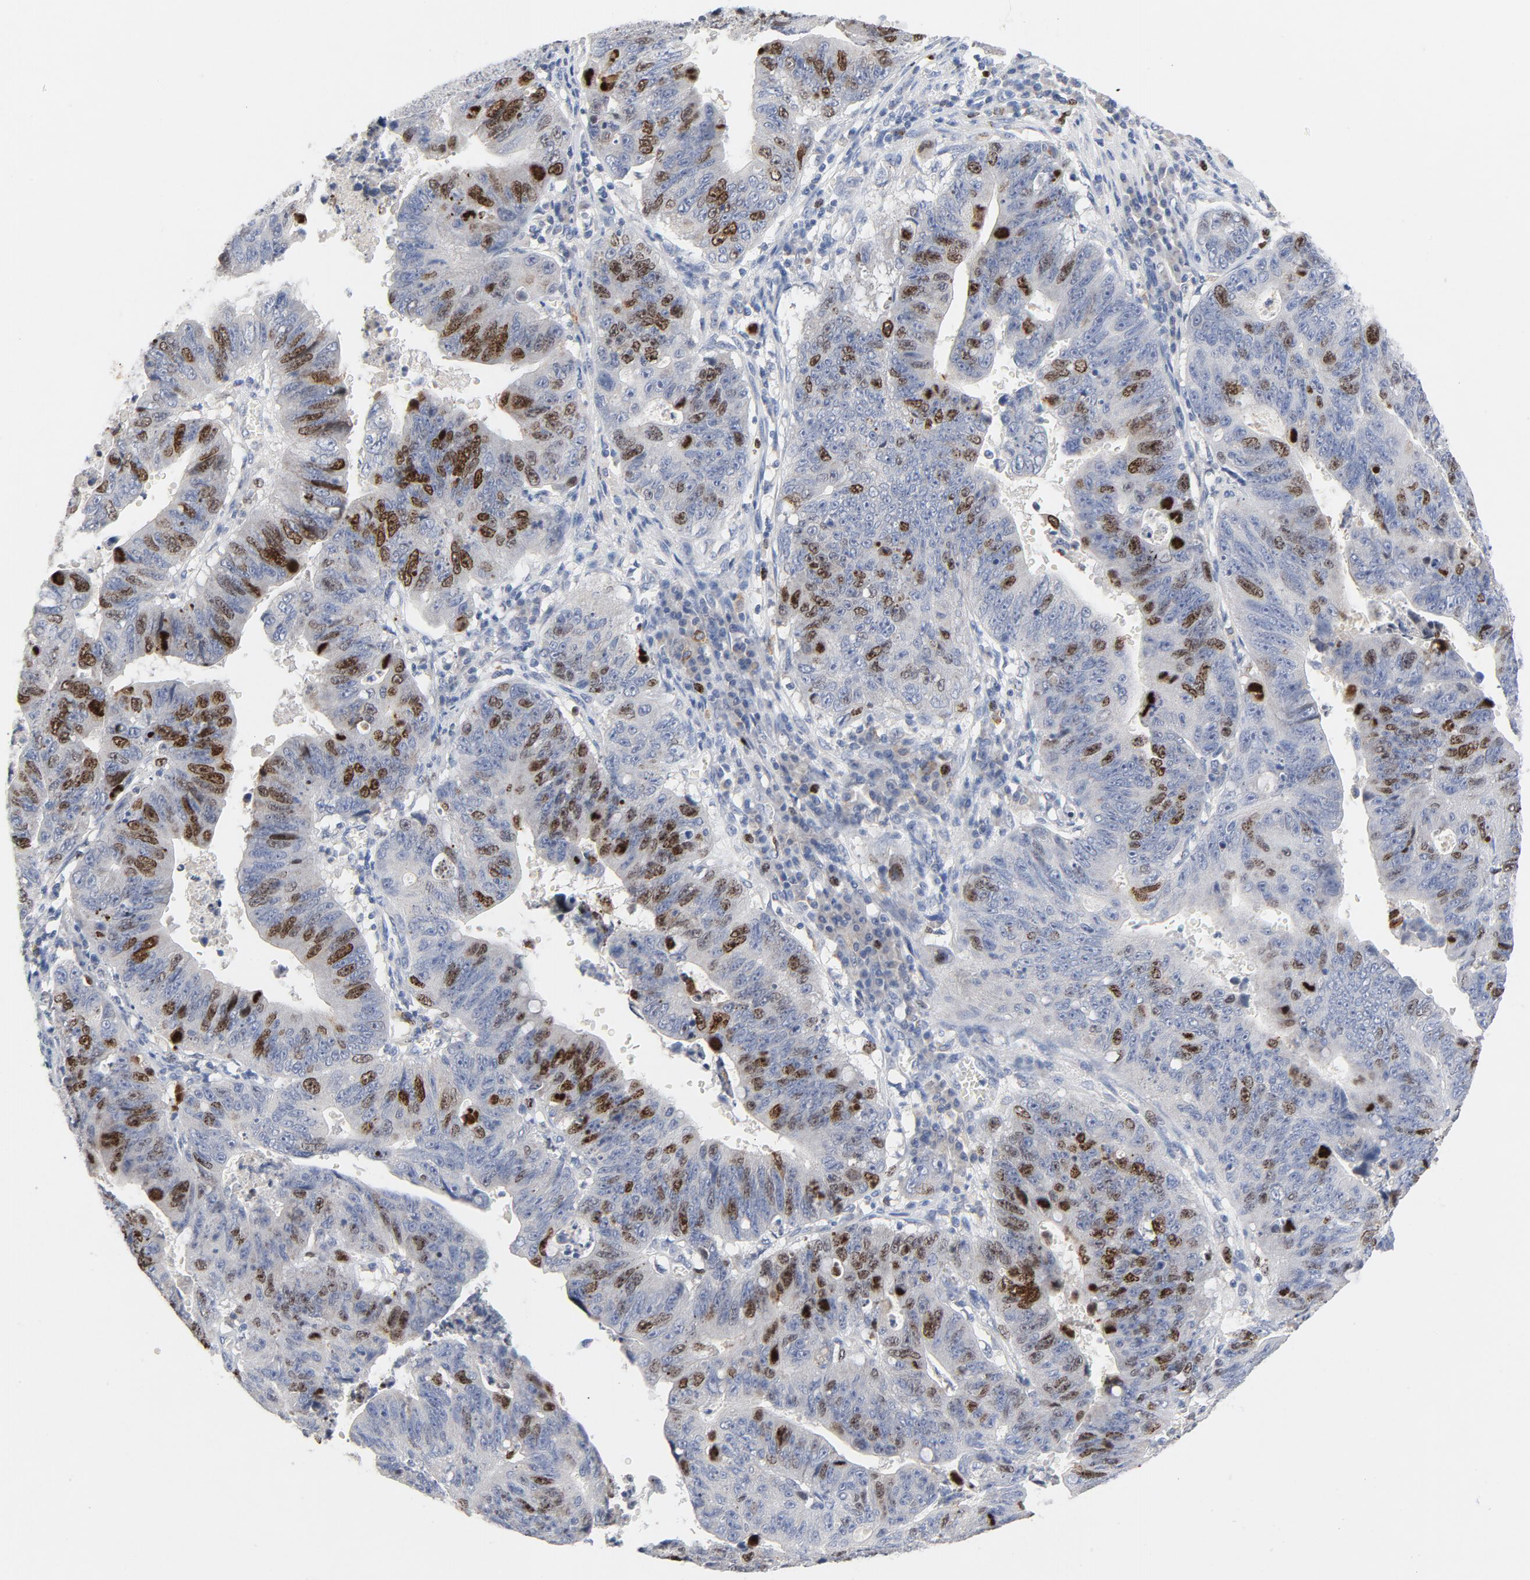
{"staining": {"intensity": "moderate", "quantity": "<25%", "location": "nuclear"}, "tissue": "stomach cancer", "cell_type": "Tumor cells", "image_type": "cancer", "snomed": [{"axis": "morphology", "description": "Adenocarcinoma, NOS"}, {"axis": "topography", "description": "Stomach"}], "caption": "Immunohistochemistry (IHC) of human stomach adenocarcinoma demonstrates low levels of moderate nuclear expression in about <25% of tumor cells. (brown staining indicates protein expression, while blue staining denotes nuclei).", "gene": "BIRC5", "patient": {"sex": "male", "age": 59}}